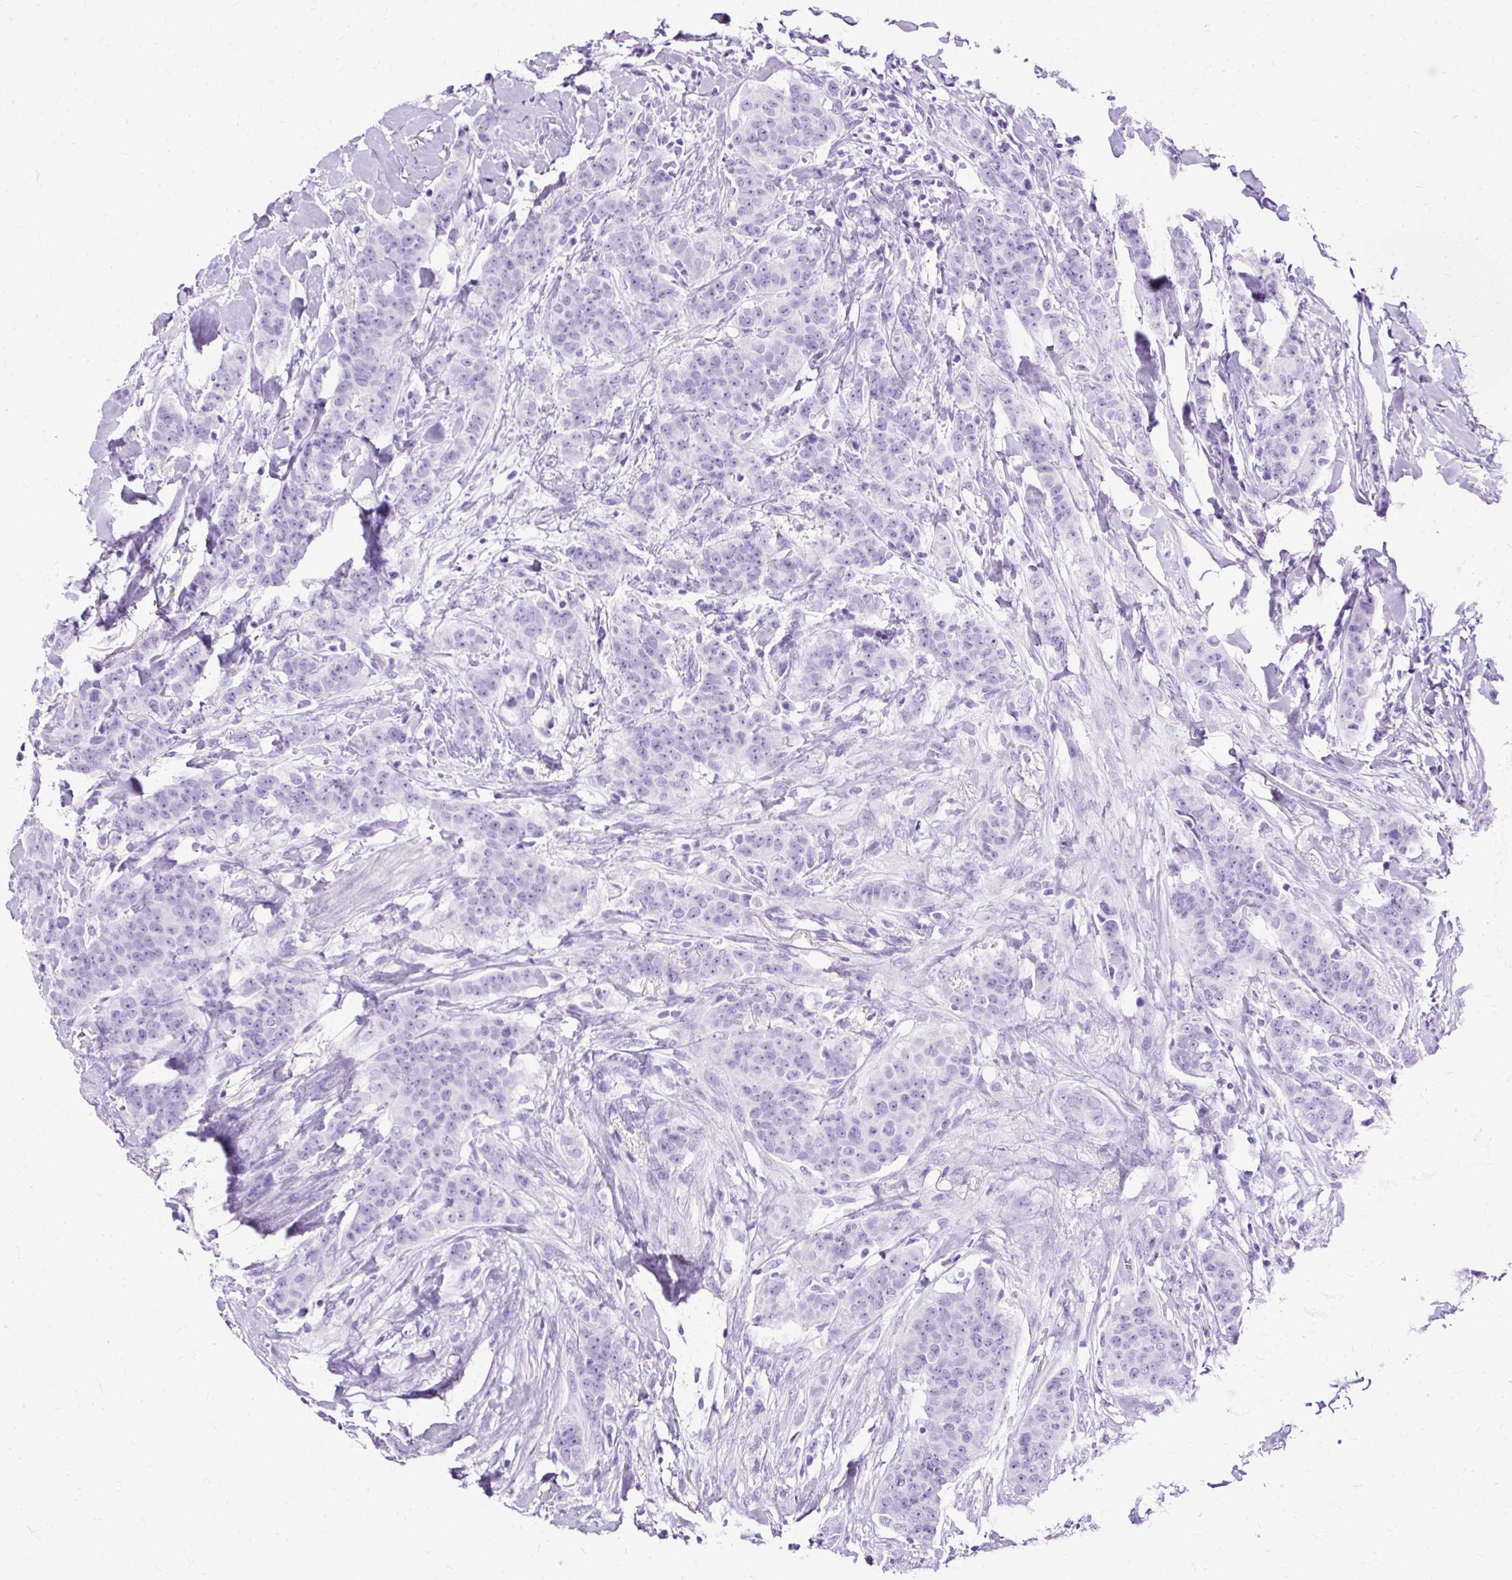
{"staining": {"intensity": "negative", "quantity": "none", "location": "none"}, "tissue": "breast cancer", "cell_type": "Tumor cells", "image_type": "cancer", "snomed": [{"axis": "morphology", "description": "Duct carcinoma"}, {"axis": "topography", "description": "Breast"}], "caption": "A micrograph of breast cancer (infiltrating ductal carcinoma) stained for a protein displays no brown staining in tumor cells.", "gene": "SLC8A2", "patient": {"sex": "female", "age": 40}}